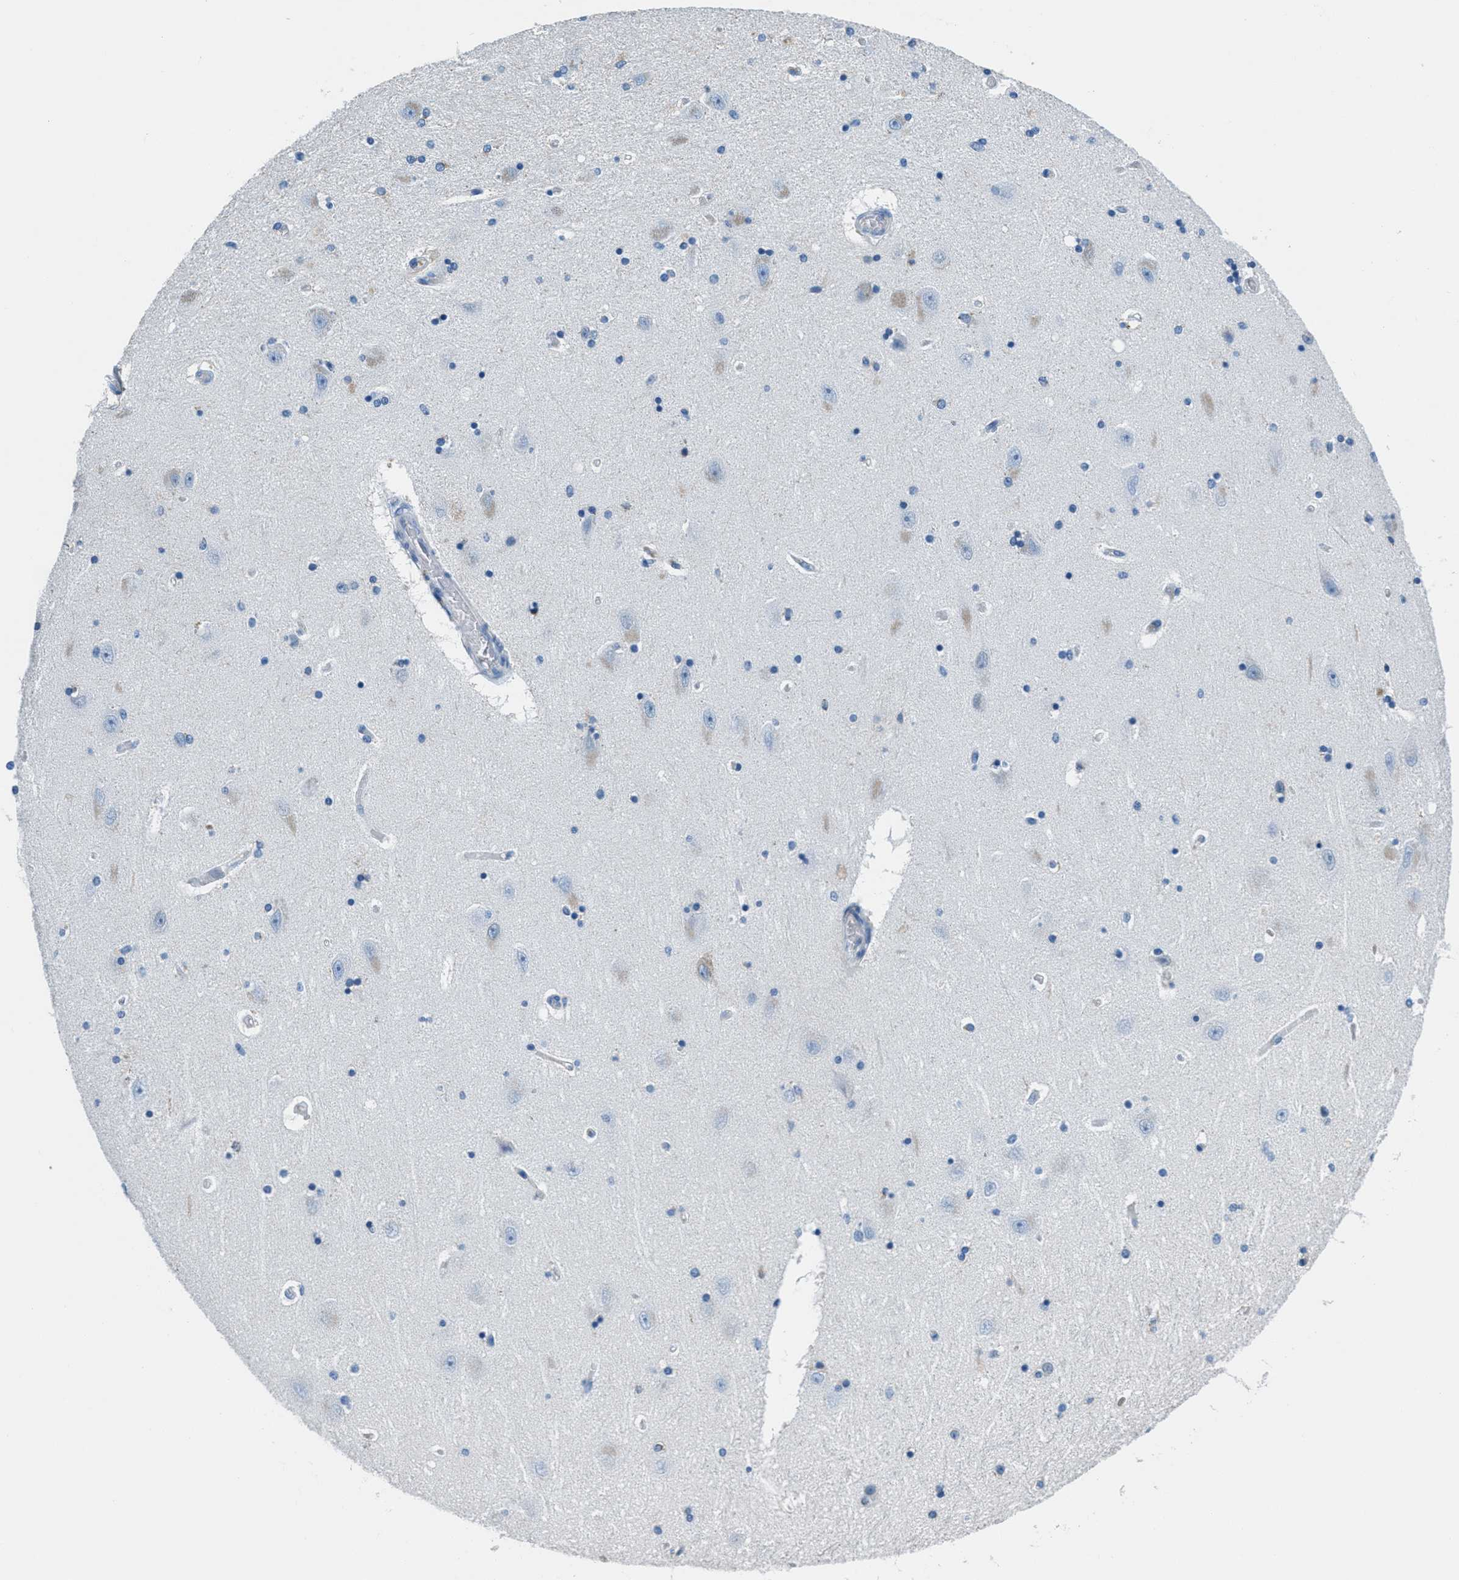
{"staining": {"intensity": "negative", "quantity": "none", "location": "none"}, "tissue": "hippocampus", "cell_type": "Glial cells", "image_type": "normal", "snomed": [{"axis": "morphology", "description": "Normal tissue, NOS"}, {"axis": "topography", "description": "Hippocampus"}], "caption": "High power microscopy photomicrograph of an immunohistochemistry micrograph of unremarkable hippocampus, revealing no significant expression in glial cells.", "gene": "MGARP", "patient": {"sex": "female", "age": 54}}